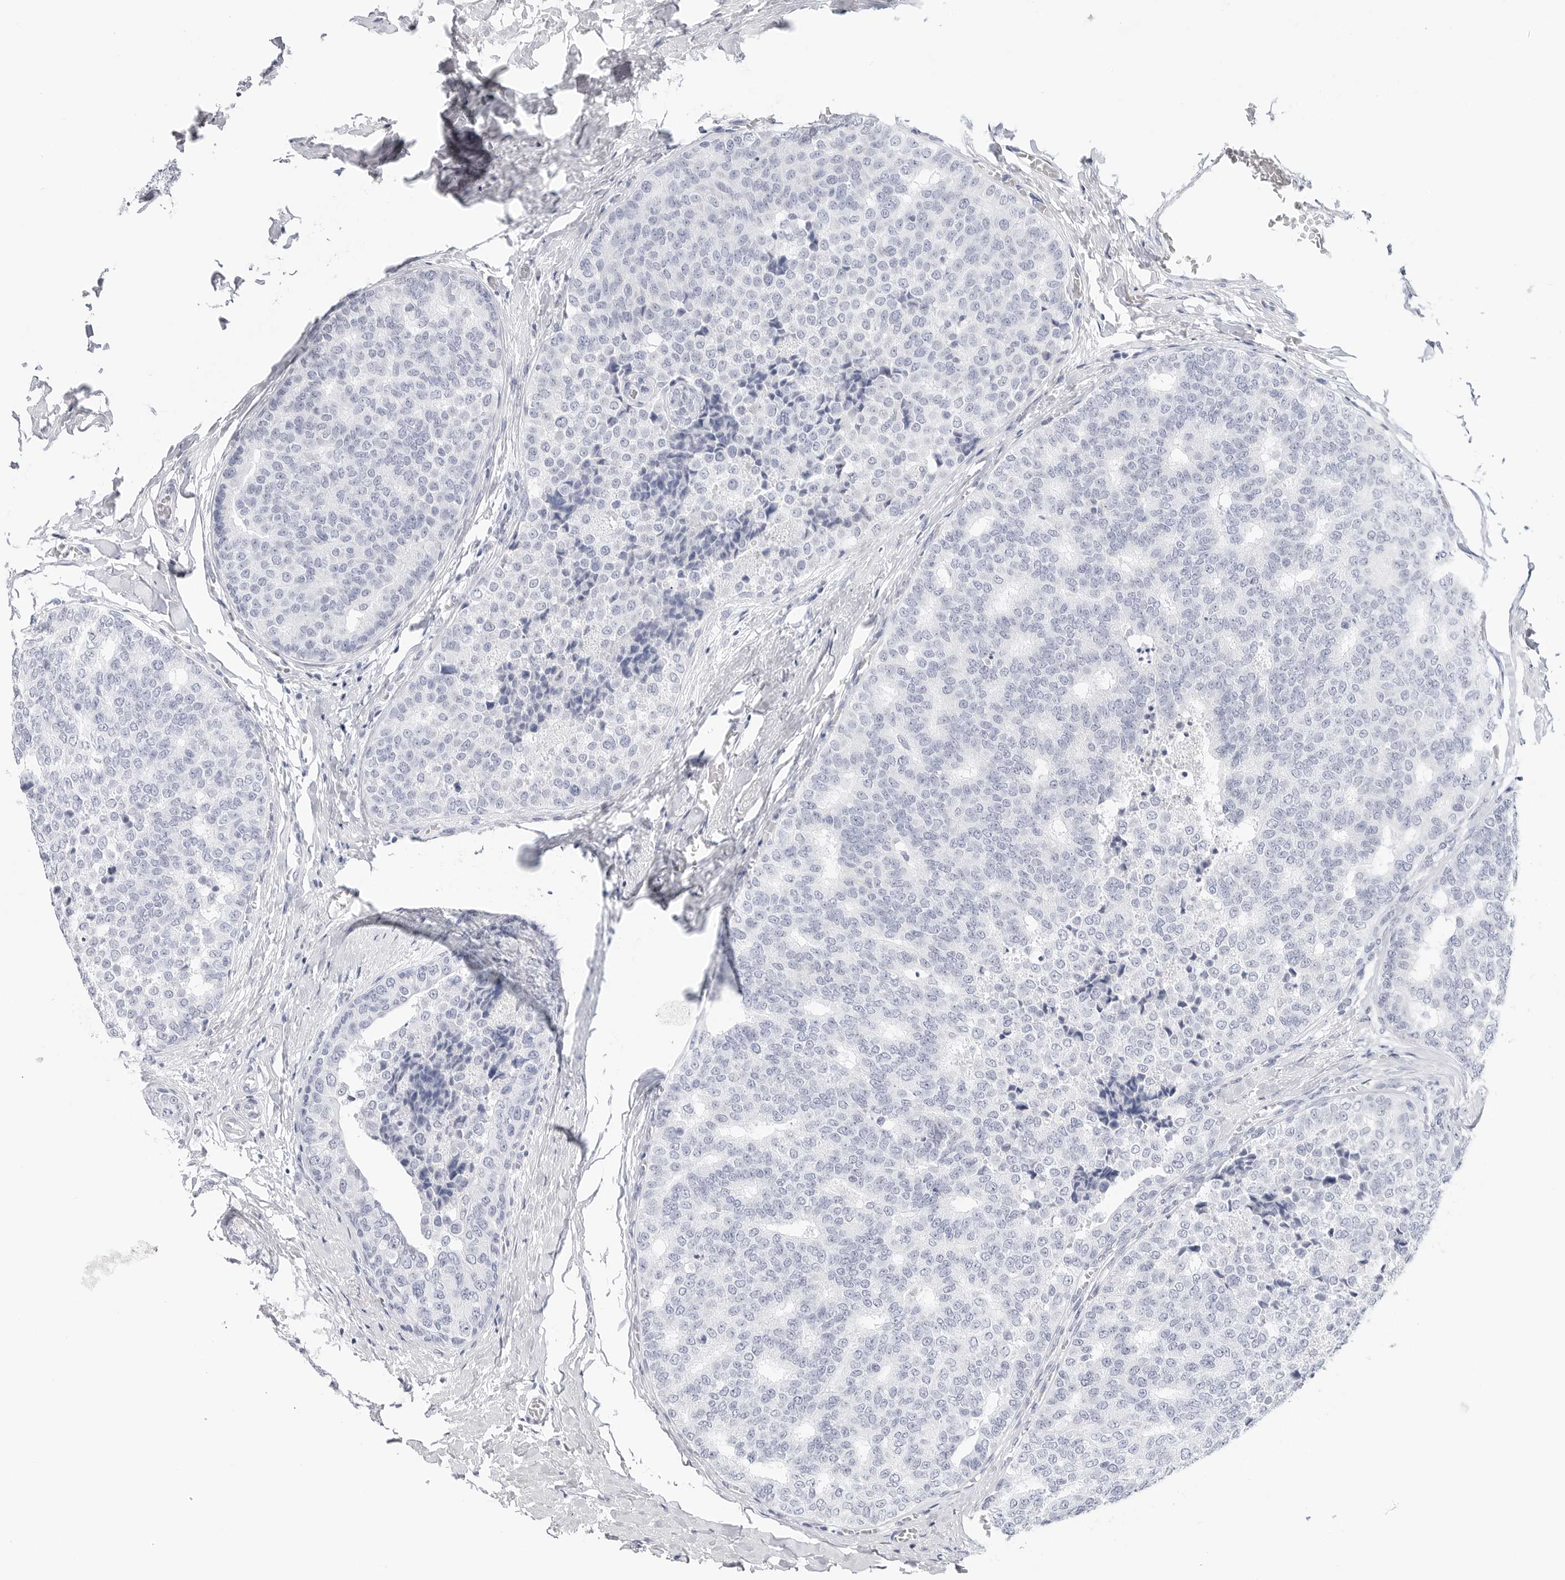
{"staining": {"intensity": "negative", "quantity": "none", "location": "none"}, "tissue": "breast cancer", "cell_type": "Tumor cells", "image_type": "cancer", "snomed": [{"axis": "morphology", "description": "Normal tissue, NOS"}, {"axis": "morphology", "description": "Duct carcinoma"}, {"axis": "topography", "description": "Breast"}], "caption": "Protein analysis of breast cancer (invasive ductal carcinoma) reveals no significant expression in tumor cells.", "gene": "SLC19A1", "patient": {"sex": "female", "age": 43}}